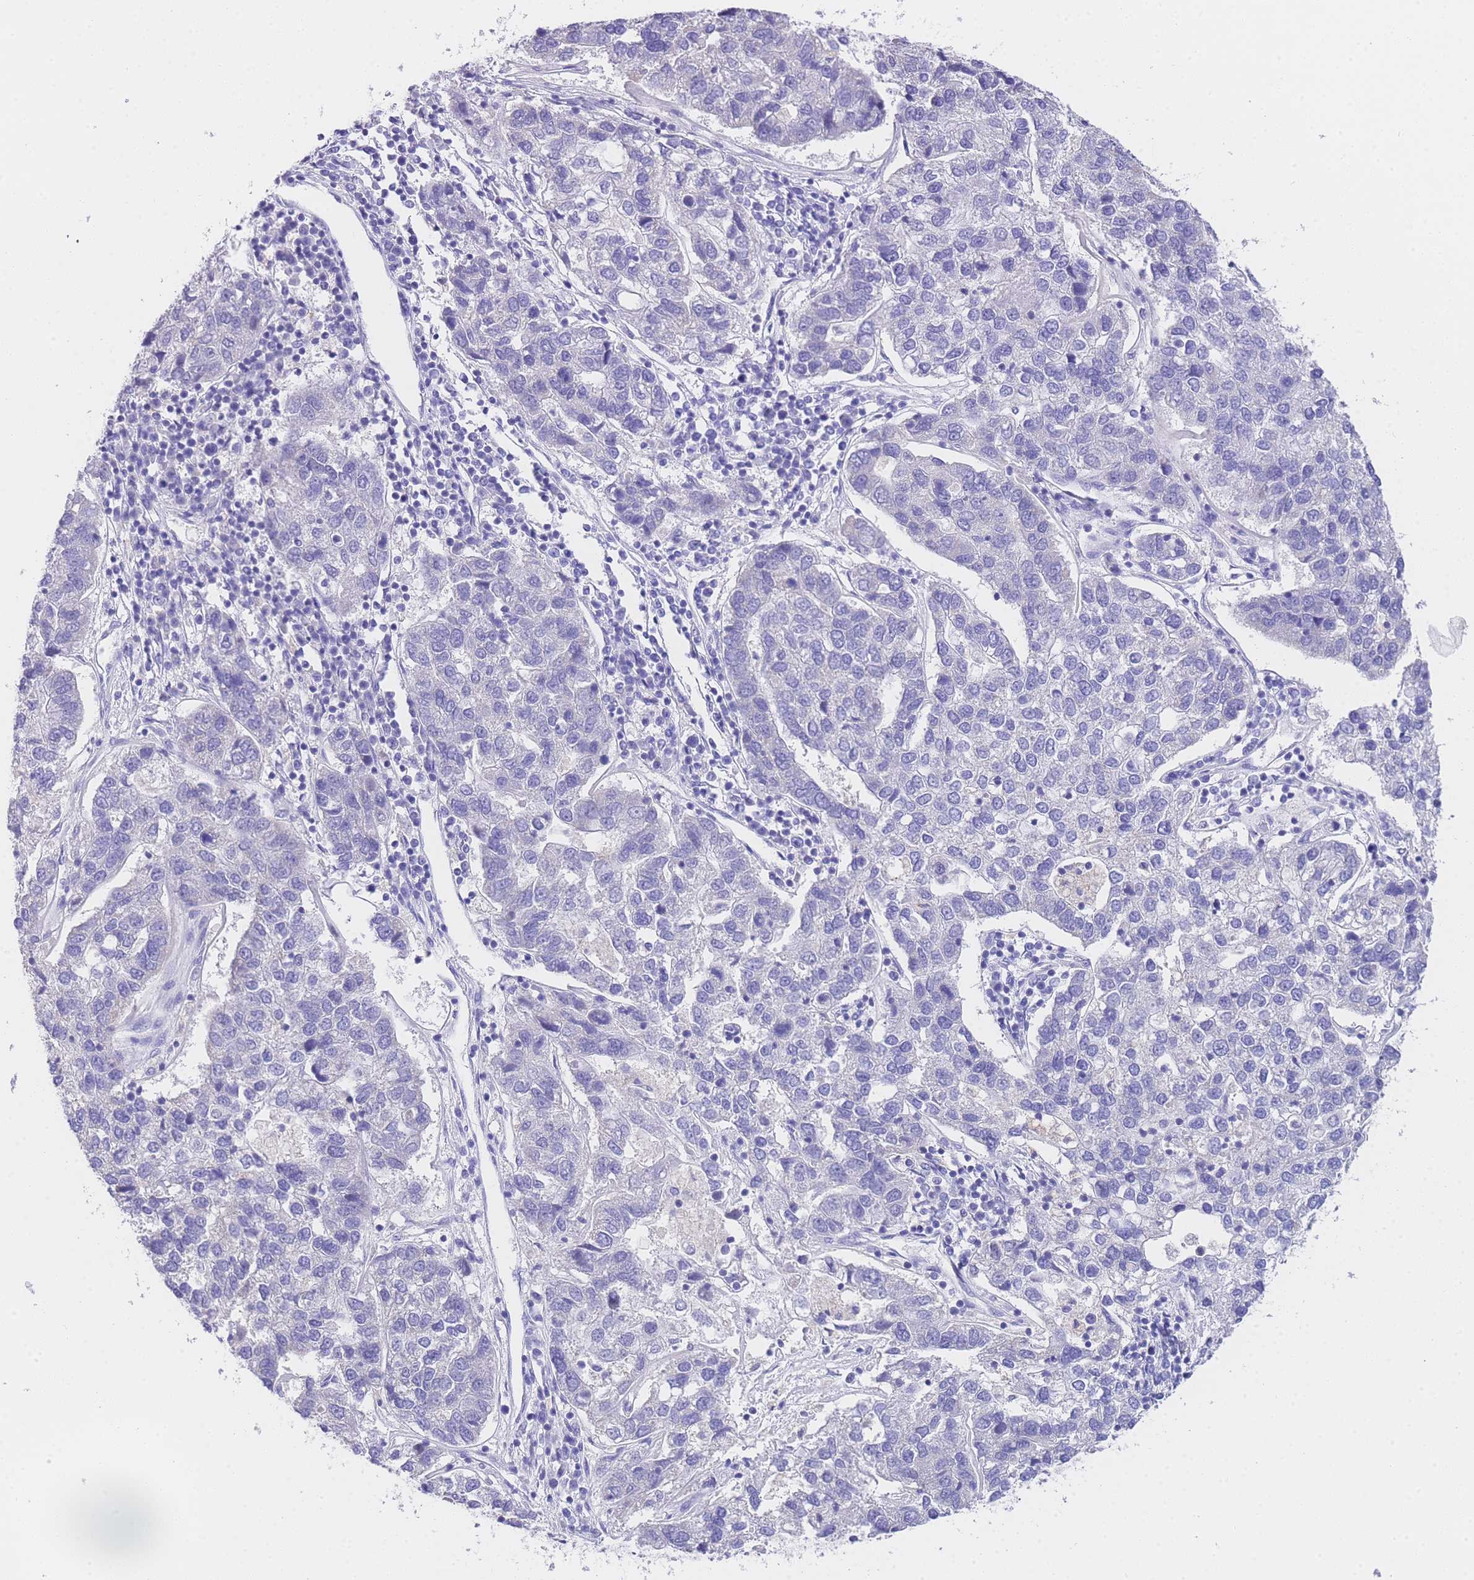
{"staining": {"intensity": "negative", "quantity": "none", "location": "none"}, "tissue": "pancreatic cancer", "cell_type": "Tumor cells", "image_type": "cancer", "snomed": [{"axis": "morphology", "description": "Adenocarcinoma, NOS"}, {"axis": "topography", "description": "Pancreas"}], "caption": "High power microscopy micrograph of an immunohistochemistry (IHC) image of pancreatic cancer (adenocarcinoma), revealing no significant positivity in tumor cells.", "gene": "EPN2", "patient": {"sex": "female", "age": 61}}